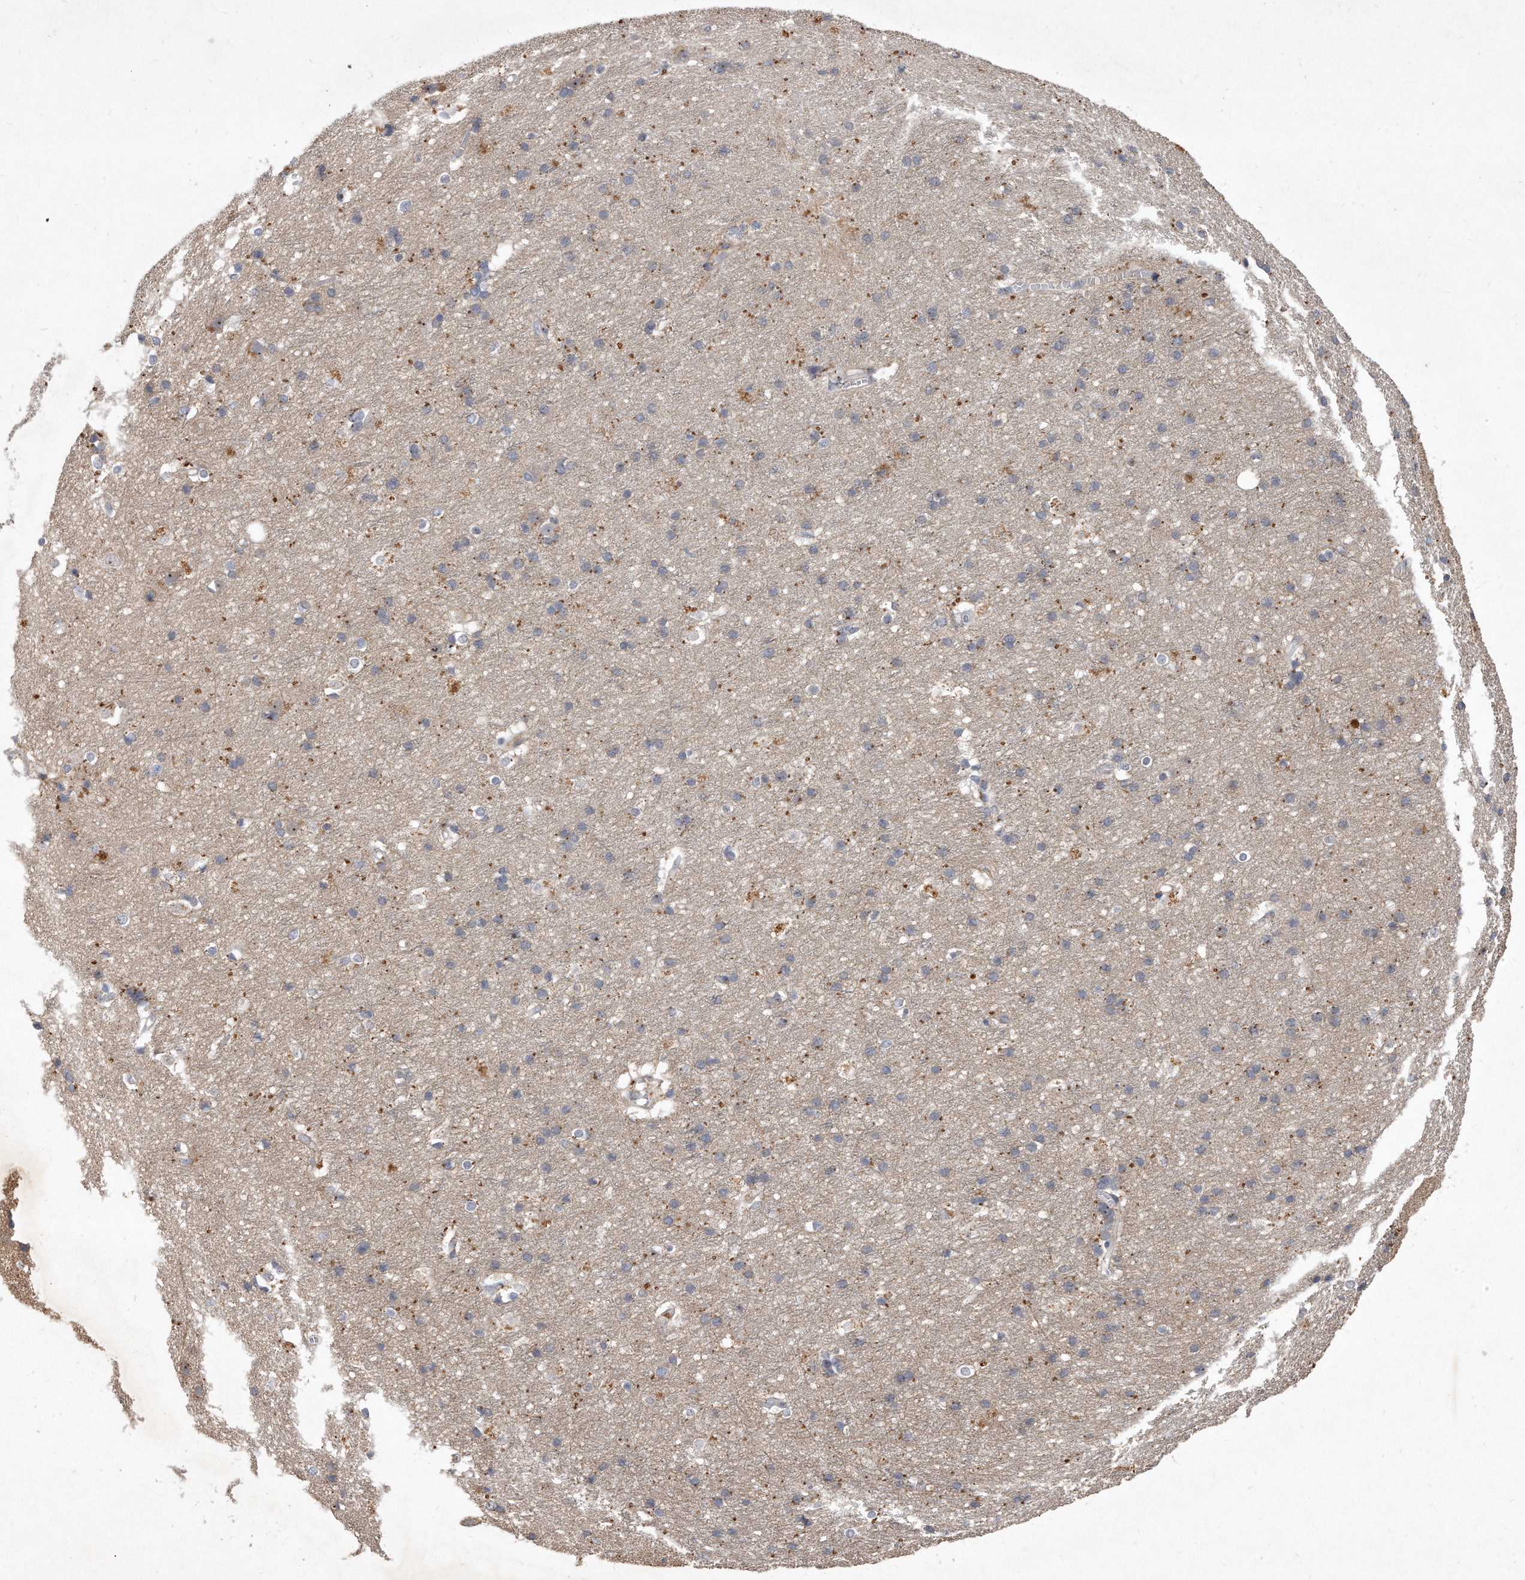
{"staining": {"intensity": "moderate", "quantity": "<25%", "location": "cytoplasmic/membranous"}, "tissue": "cerebral cortex", "cell_type": "Endothelial cells", "image_type": "normal", "snomed": [{"axis": "morphology", "description": "Normal tissue, NOS"}, {"axis": "topography", "description": "Cerebral cortex"}], "caption": "Protein expression analysis of normal cerebral cortex demonstrates moderate cytoplasmic/membranous expression in approximately <25% of endothelial cells. (brown staining indicates protein expression, while blue staining denotes nuclei).", "gene": "PGBD2", "patient": {"sex": "male", "age": 54}}